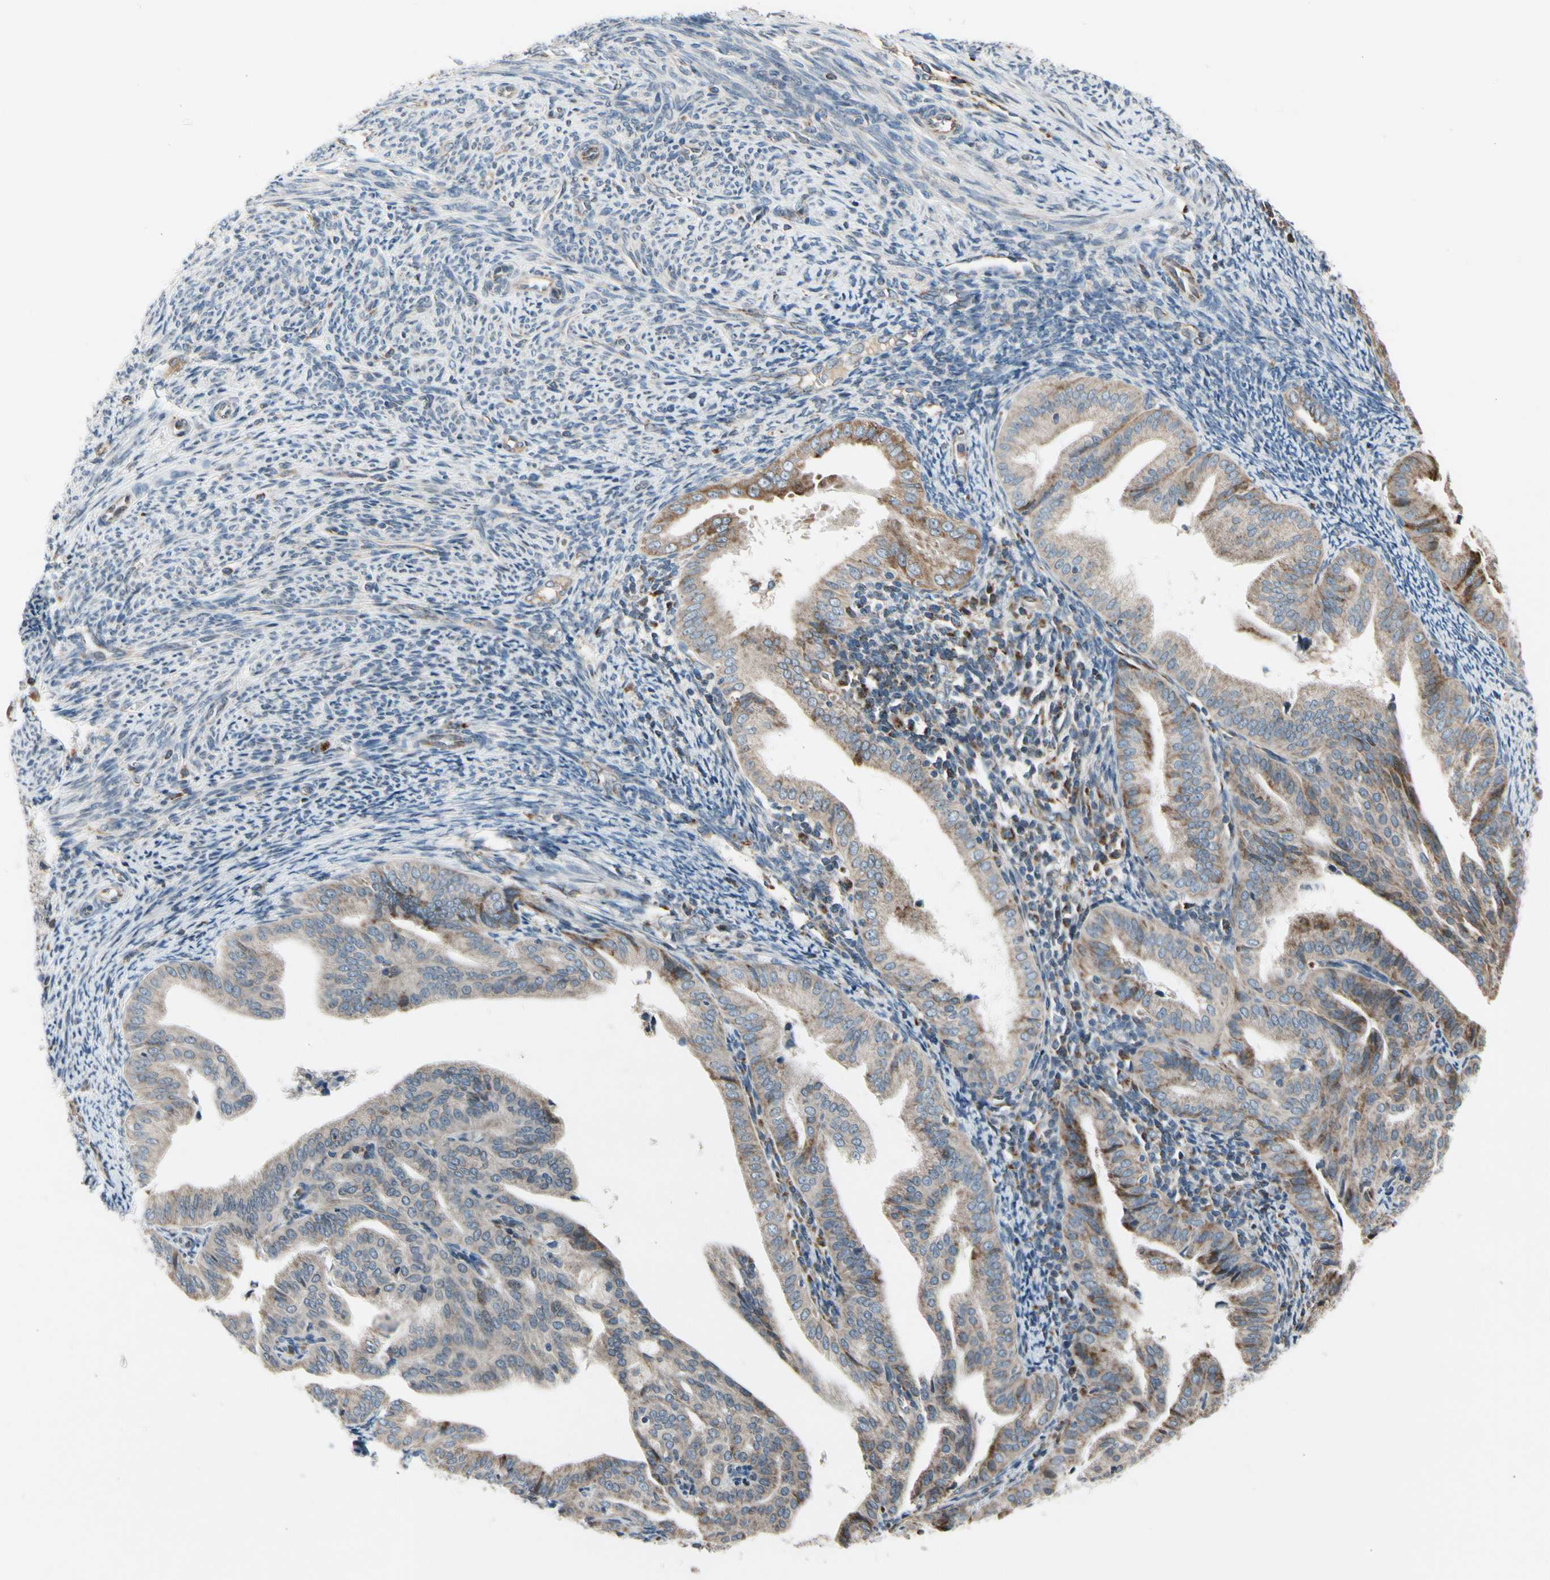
{"staining": {"intensity": "weak", "quantity": ">75%", "location": "cytoplasmic/membranous"}, "tissue": "endometrial cancer", "cell_type": "Tumor cells", "image_type": "cancer", "snomed": [{"axis": "morphology", "description": "Adenocarcinoma, NOS"}, {"axis": "topography", "description": "Endometrium"}], "caption": "Immunohistochemical staining of endometrial cancer reveals weak cytoplasmic/membranous protein staining in about >75% of tumor cells. Using DAB (3,3'-diaminobenzidine) (brown) and hematoxylin (blue) stains, captured at high magnification using brightfield microscopy.", "gene": "NPHP3", "patient": {"sex": "female", "age": 58}}